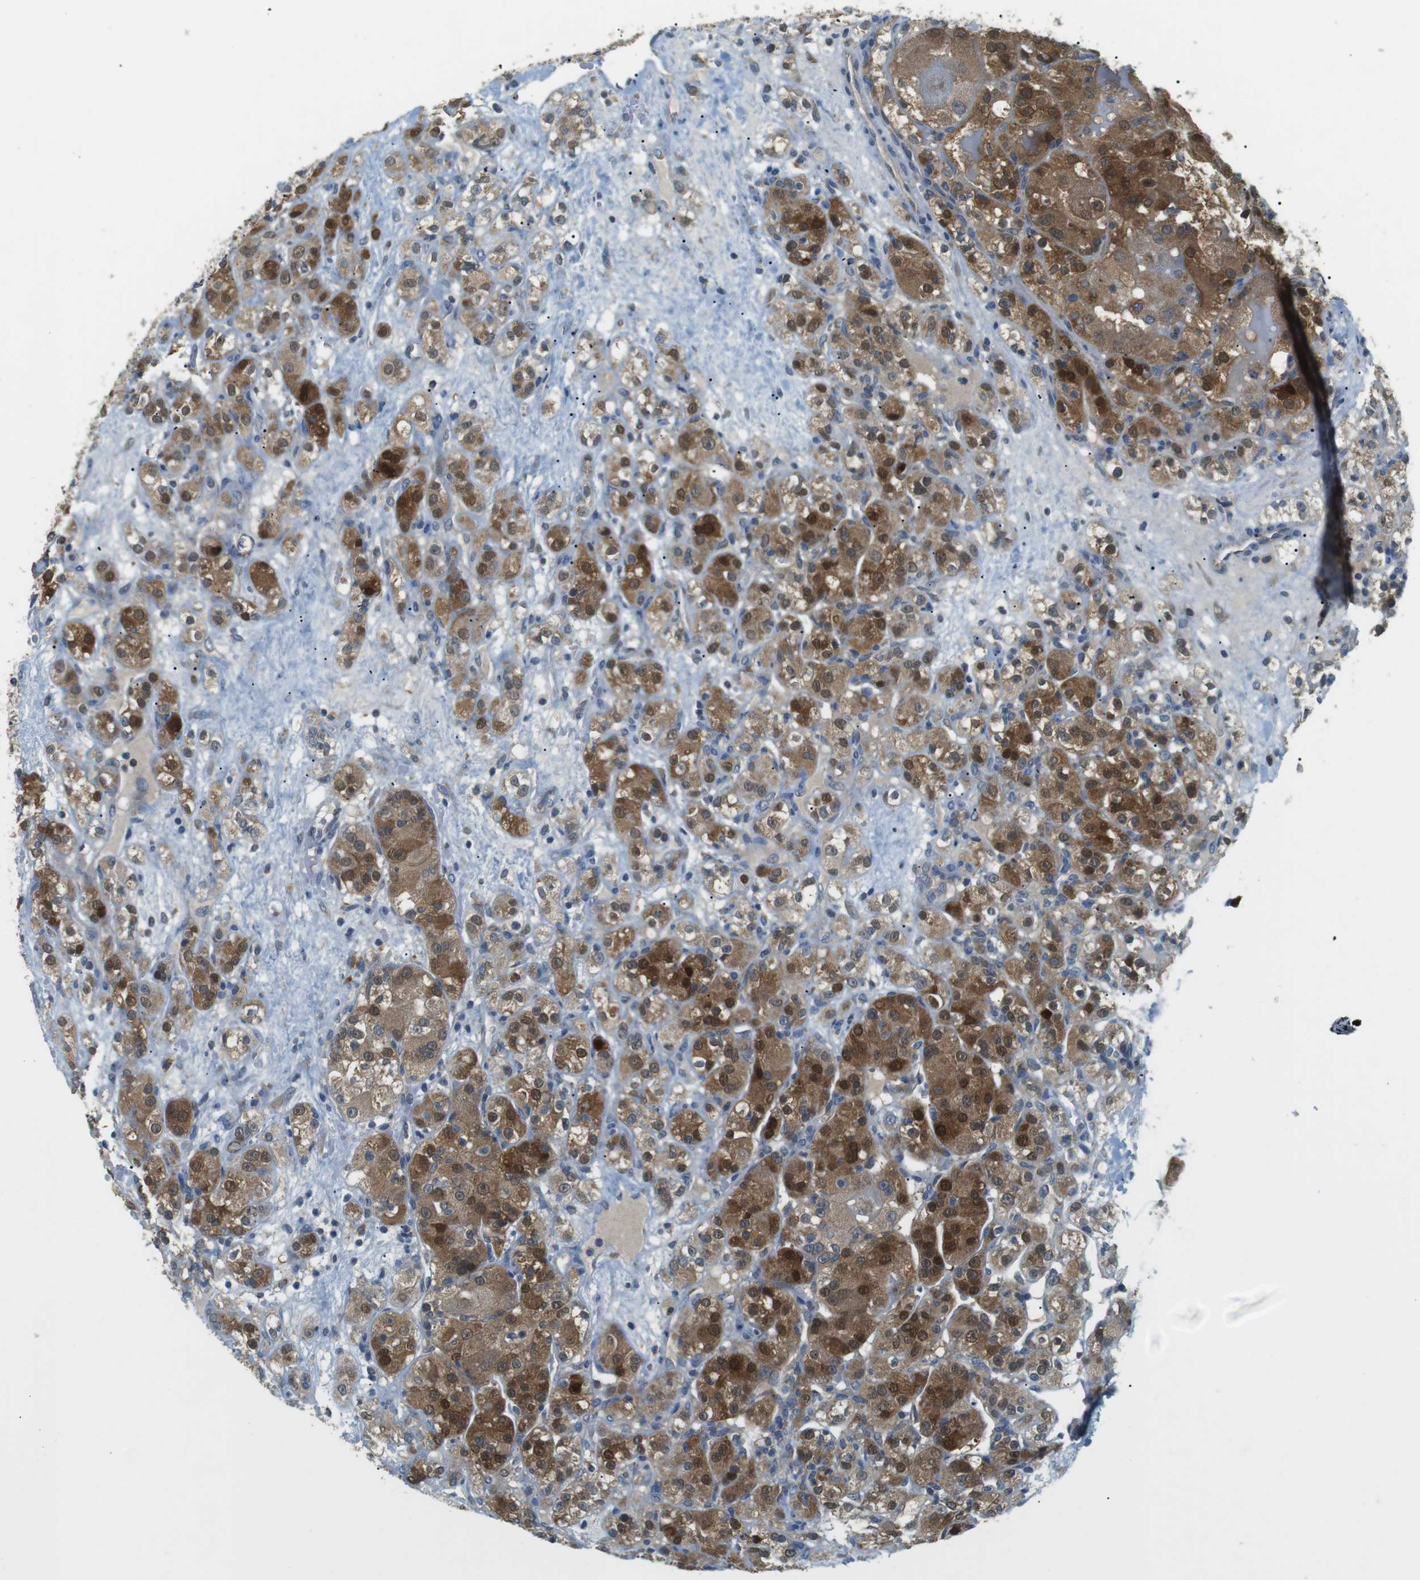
{"staining": {"intensity": "moderate", "quantity": ">75%", "location": "cytoplasmic/membranous,nuclear"}, "tissue": "renal cancer", "cell_type": "Tumor cells", "image_type": "cancer", "snomed": [{"axis": "morphology", "description": "Normal tissue, NOS"}, {"axis": "morphology", "description": "Adenocarcinoma, NOS"}, {"axis": "topography", "description": "Kidney"}], "caption": "Immunohistochemical staining of human renal cancer exhibits moderate cytoplasmic/membranous and nuclear protein staining in about >75% of tumor cells. (brown staining indicates protein expression, while blue staining denotes nuclei).", "gene": "BACE1", "patient": {"sex": "male", "age": 61}}